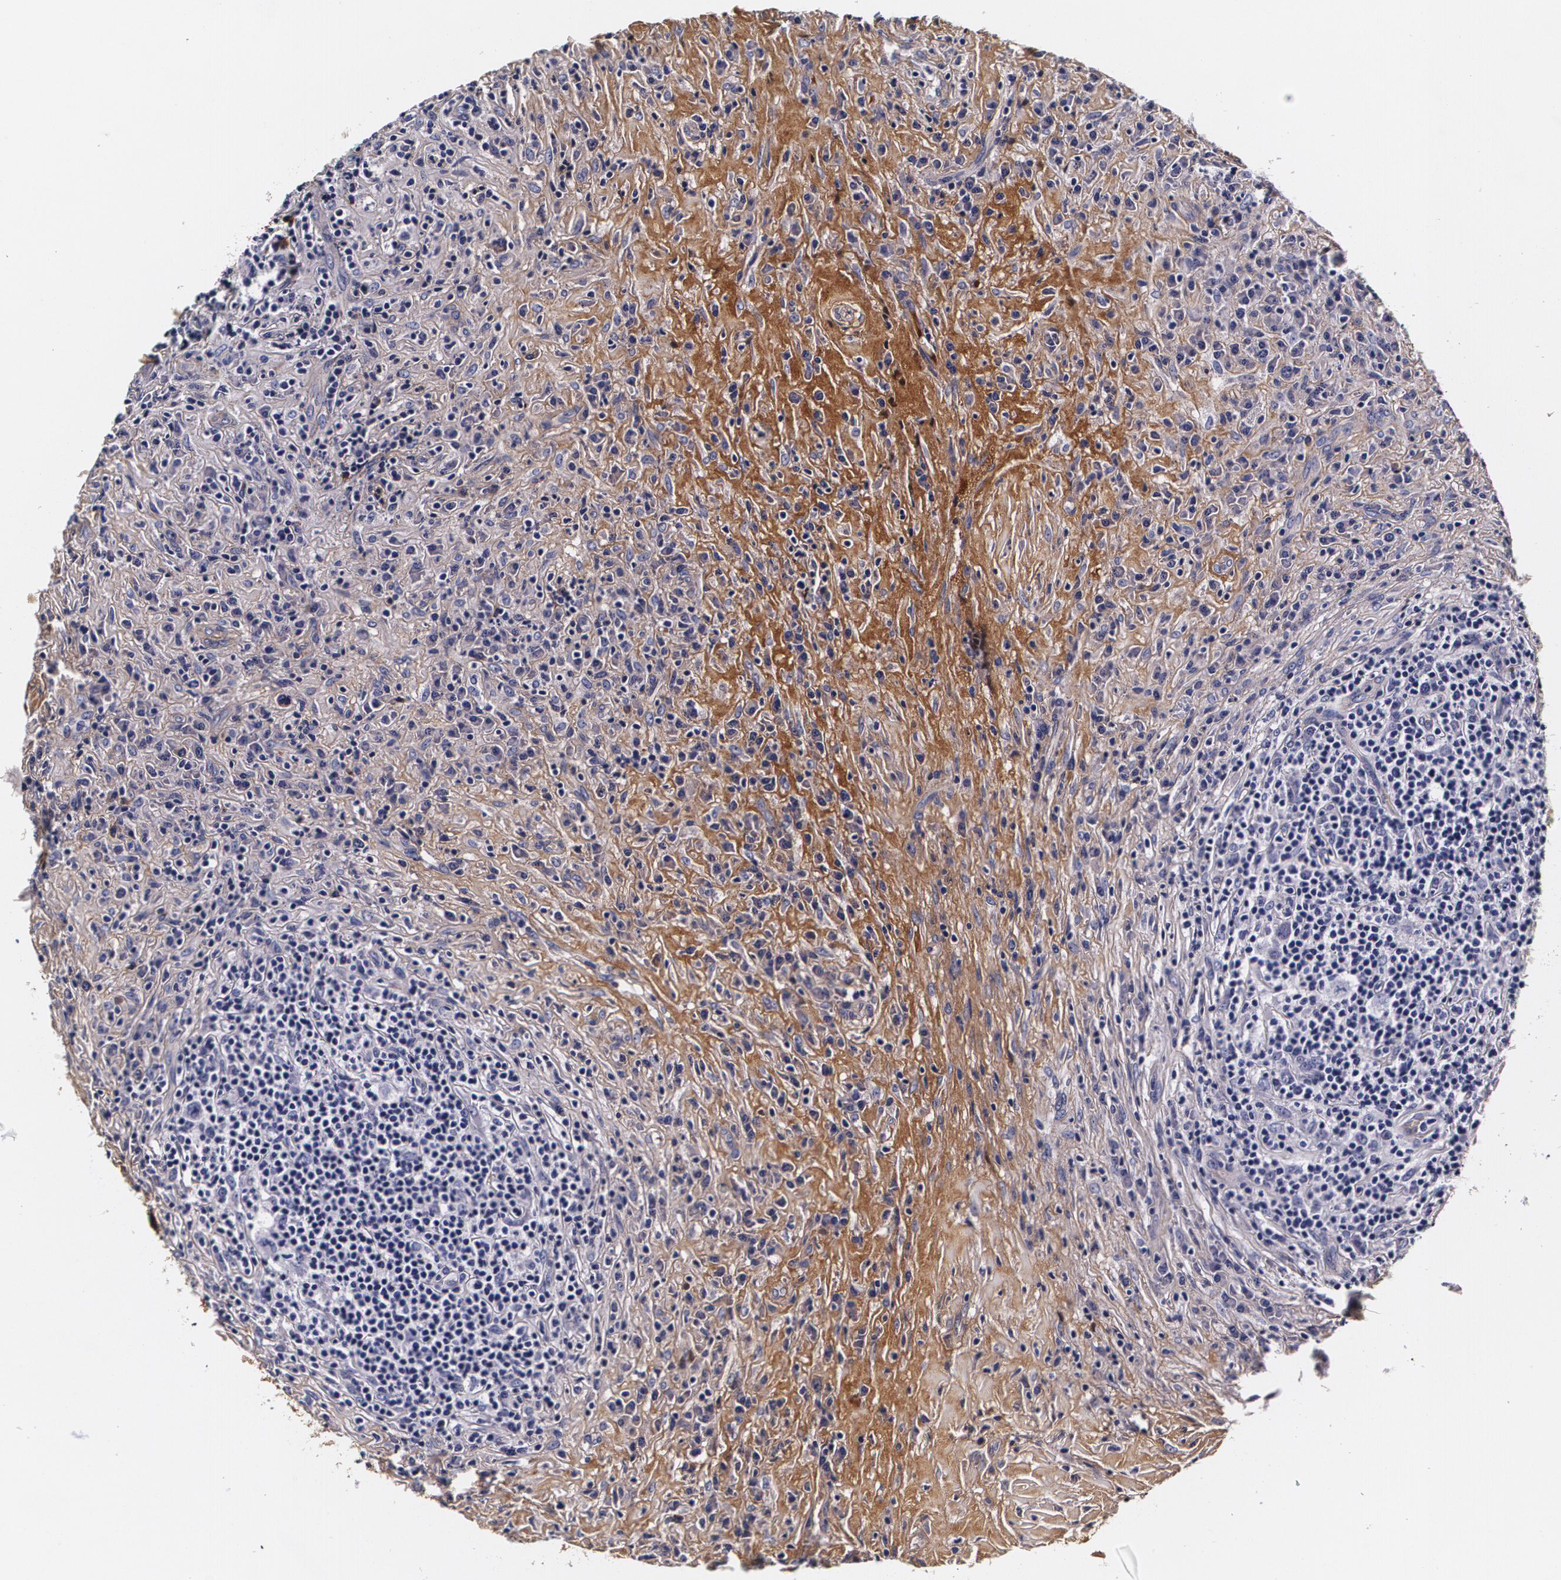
{"staining": {"intensity": "negative", "quantity": "none", "location": "none"}, "tissue": "lymphoma", "cell_type": "Tumor cells", "image_type": "cancer", "snomed": [{"axis": "morphology", "description": "Hodgkin's disease, NOS"}, {"axis": "topography", "description": "Lymph node"}], "caption": "Hodgkin's disease stained for a protein using immunohistochemistry displays no positivity tumor cells.", "gene": "TTR", "patient": {"sex": "female", "age": 25}}